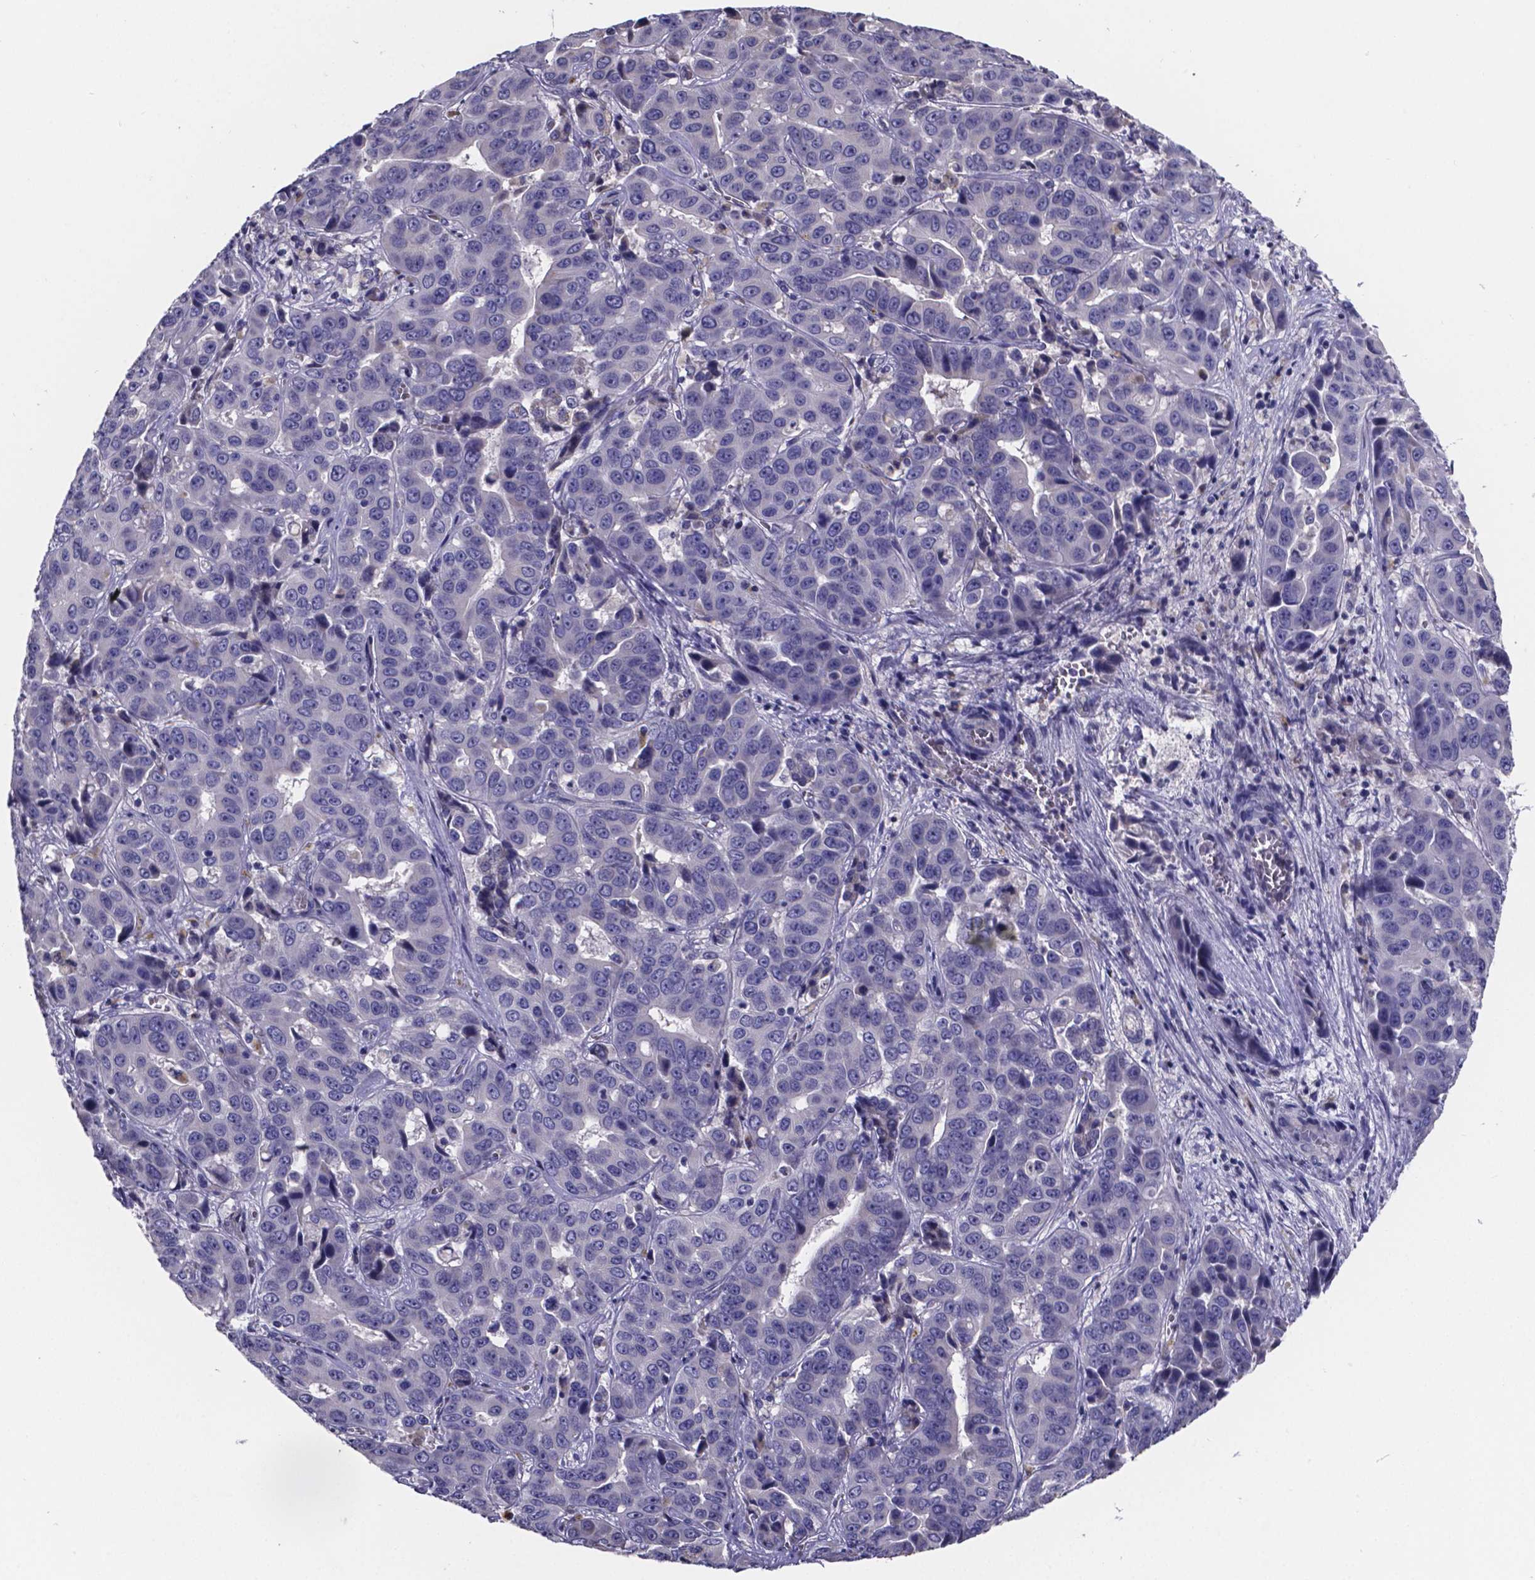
{"staining": {"intensity": "negative", "quantity": "none", "location": "none"}, "tissue": "liver cancer", "cell_type": "Tumor cells", "image_type": "cancer", "snomed": [{"axis": "morphology", "description": "Cholangiocarcinoma"}, {"axis": "topography", "description": "Liver"}], "caption": "A micrograph of human liver cancer (cholangiocarcinoma) is negative for staining in tumor cells. (Brightfield microscopy of DAB immunohistochemistry at high magnification).", "gene": "SFRP4", "patient": {"sex": "female", "age": 52}}